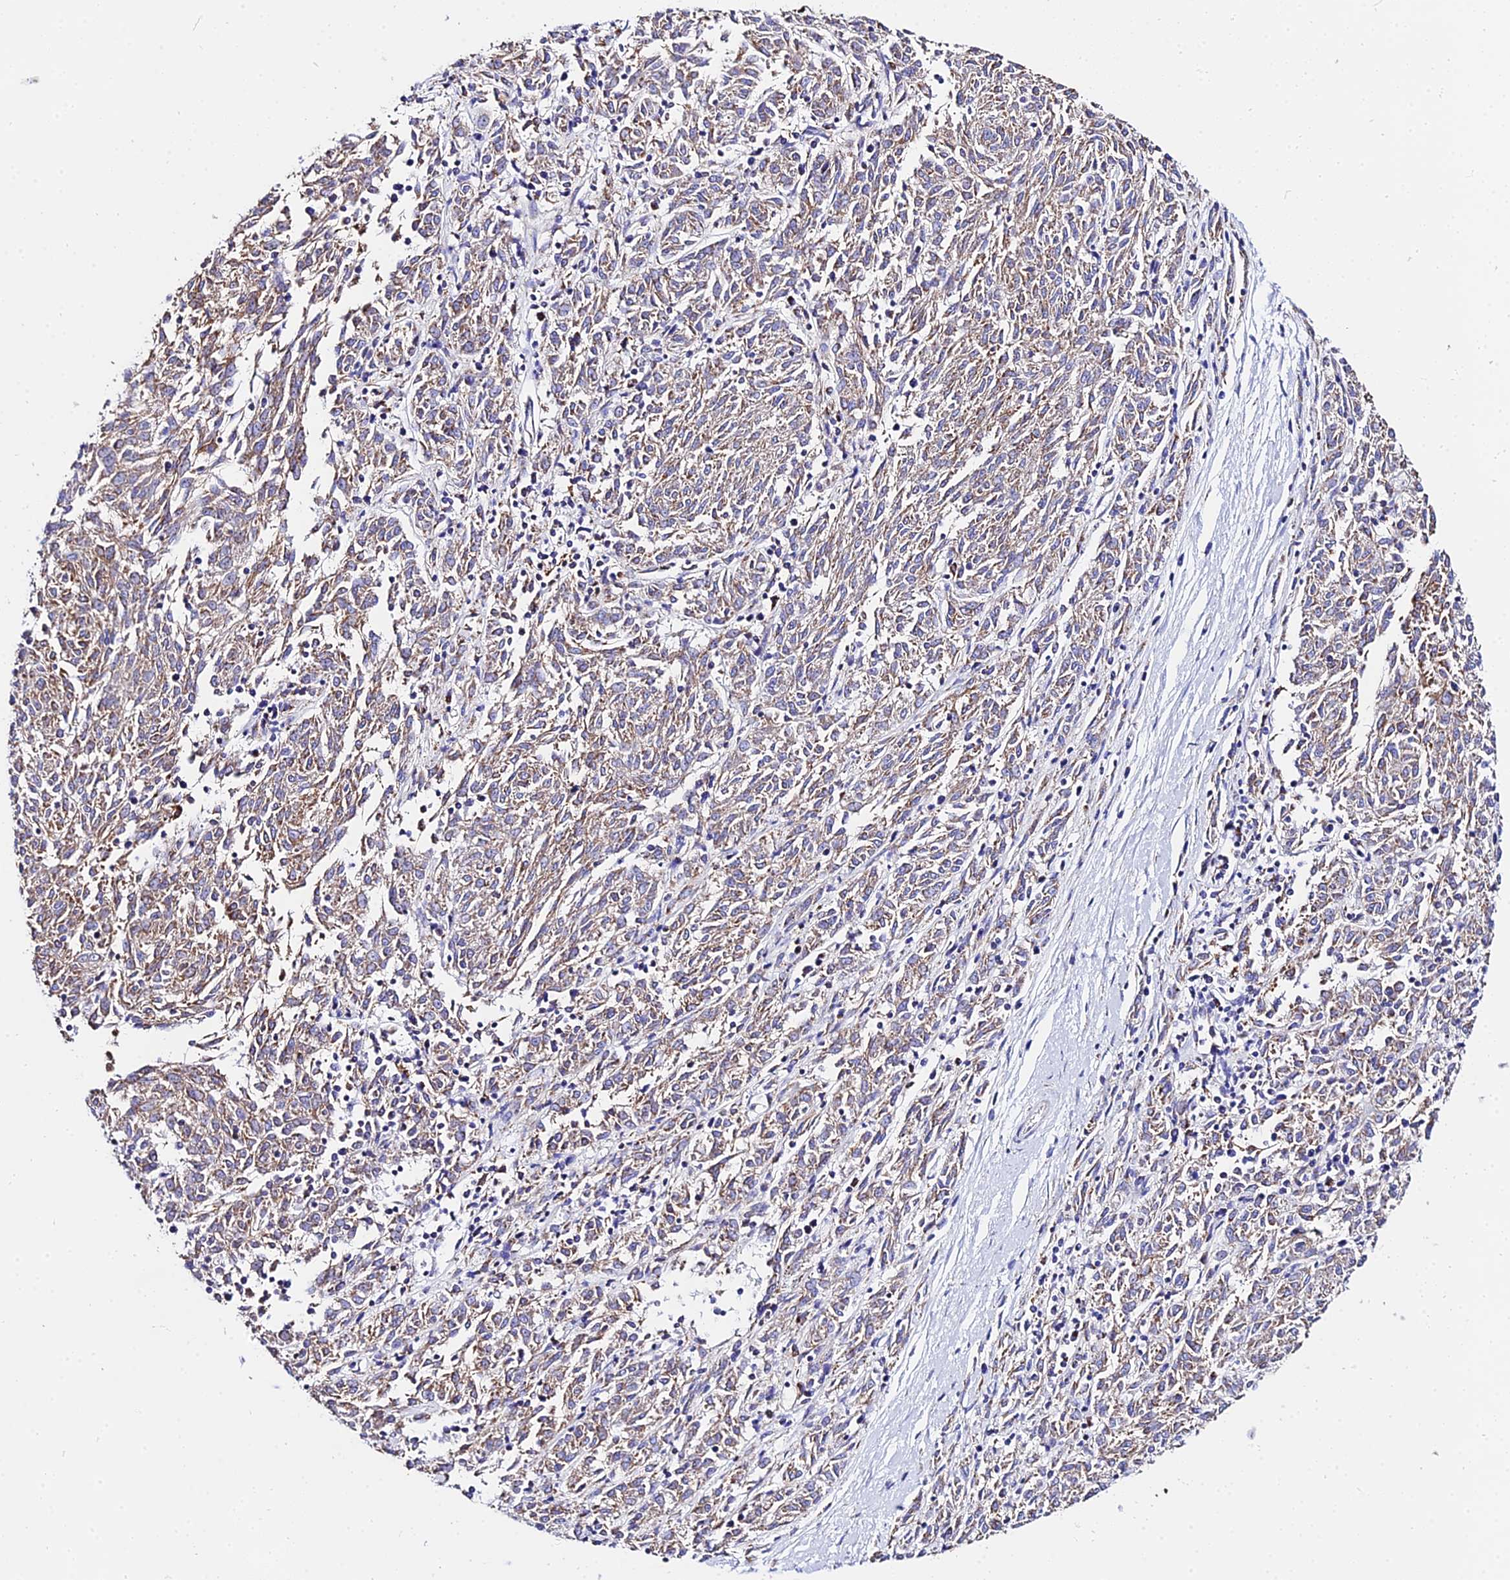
{"staining": {"intensity": "weak", "quantity": "25%-75%", "location": "cytoplasmic/membranous"}, "tissue": "melanoma", "cell_type": "Tumor cells", "image_type": "cancer", "snomed": [{"axis": "morphology", "description": "Malignant melanoma, NOS"}, {"axis": "topography", "description": "Skin"}], "caption": "Human melanoma stained for a protein (brown) displays weak cytoplasmic/membranous positive positivity in about 25%-75% of tumor cells.", "gene": "ZNF573", "patient": {"sex": "female", "age": 72}}